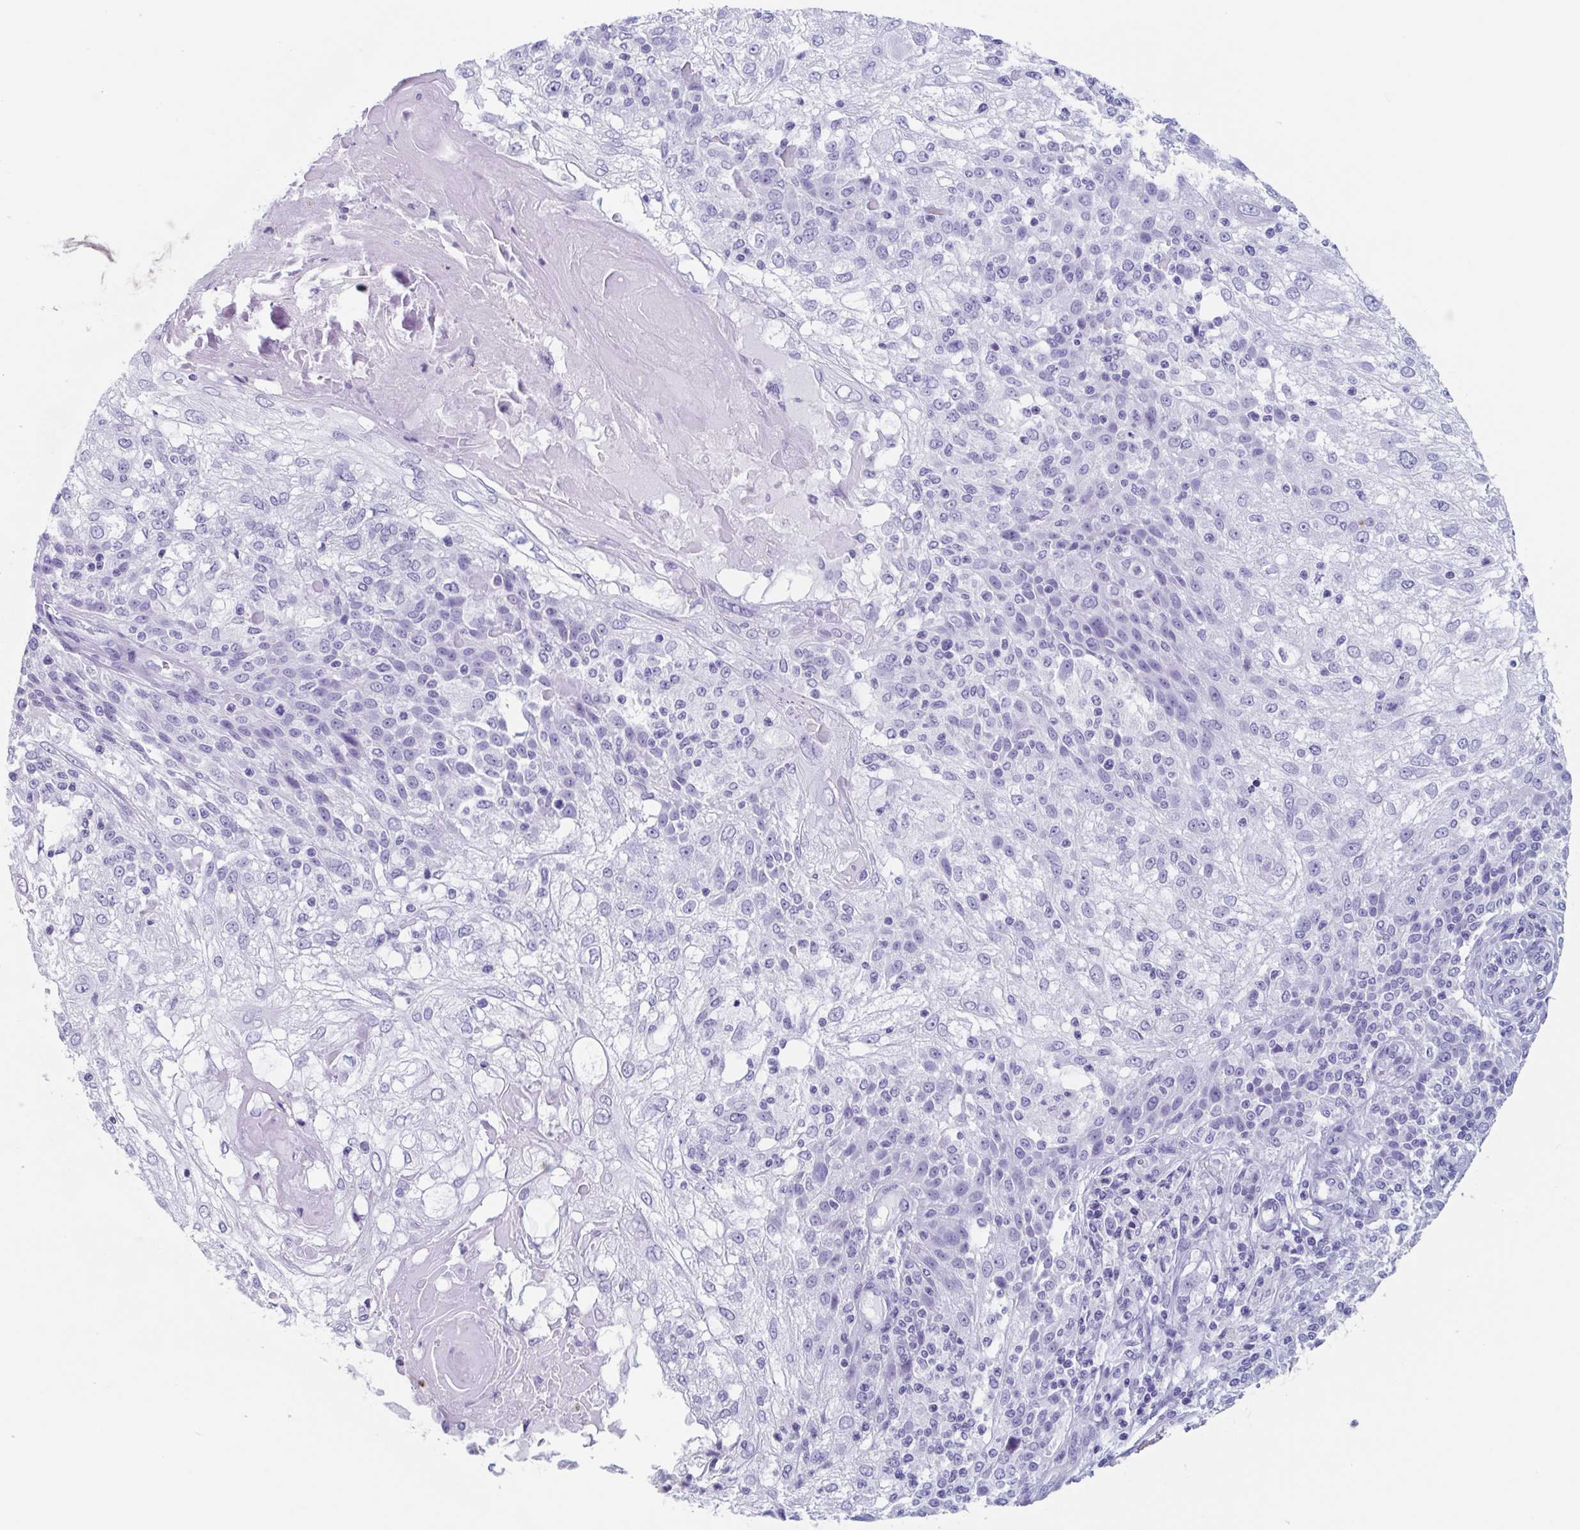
{"staining": {"intensity": "negative", "quantity": "none", "location": "none"}, "tissue": "skin cancer", "cell_type": "Tumor cells", "image_type": "cancer", "snomed": [{"axis": "morphology", "description": "Normal tissue, NOS"}, {"axis": "morphology", "description": "Squamous cell carcinoma, NOS"}, {"axis": "topography", "description": "Skin"}], "caption": "A high-resolution photomicrograph shows IHC staining of skin cancer, which exhibits no significant staining in tumor cells.", "gene": "BPI", "patient": {"sex": "female", "age": 83}}